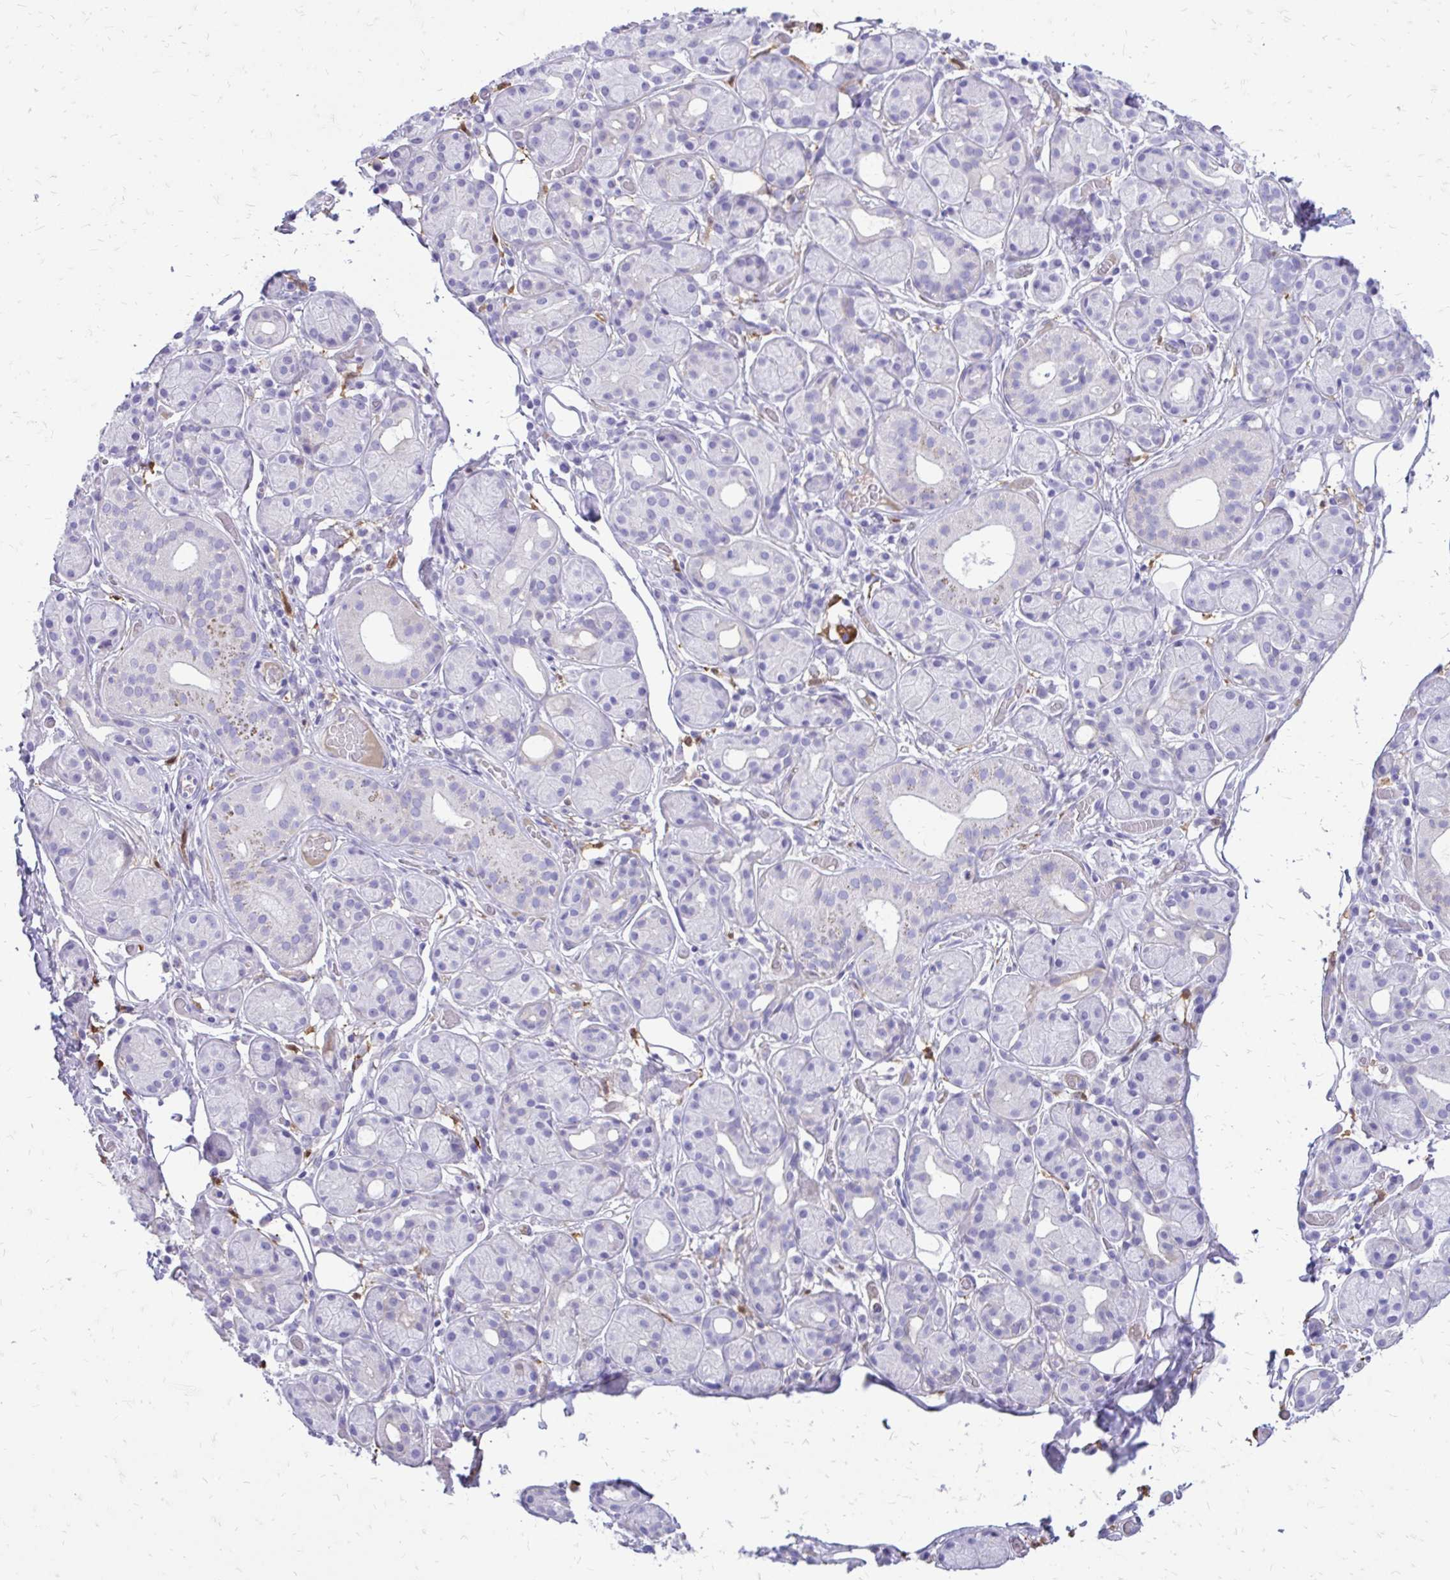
{"staining": {"intensity": "negative", "quantity": "none", "location": "none"}, "tissue": "salivary gland", "cell_type": "Glandular cells", "image_type": "normal", "snomed": [{"axis": "morphology", "description": "Normal tissue, NOS"}, {"axis": "topography", "description": "Salivary gland"}, {"axis": "topography", "description": "Peripheral nerve tissue"}], "caption": "Immunohistochemical staining of benign salivary gland demonstrates no significant expression in glandular cells. Brightfield microscopy of immunohistochemistry (IHC) stained with DAB (brown) and hematoxylin (blue), captured at high magnification.", "gene": "SIGLEC11", "patient": {"sex": "male", "age": 71}}